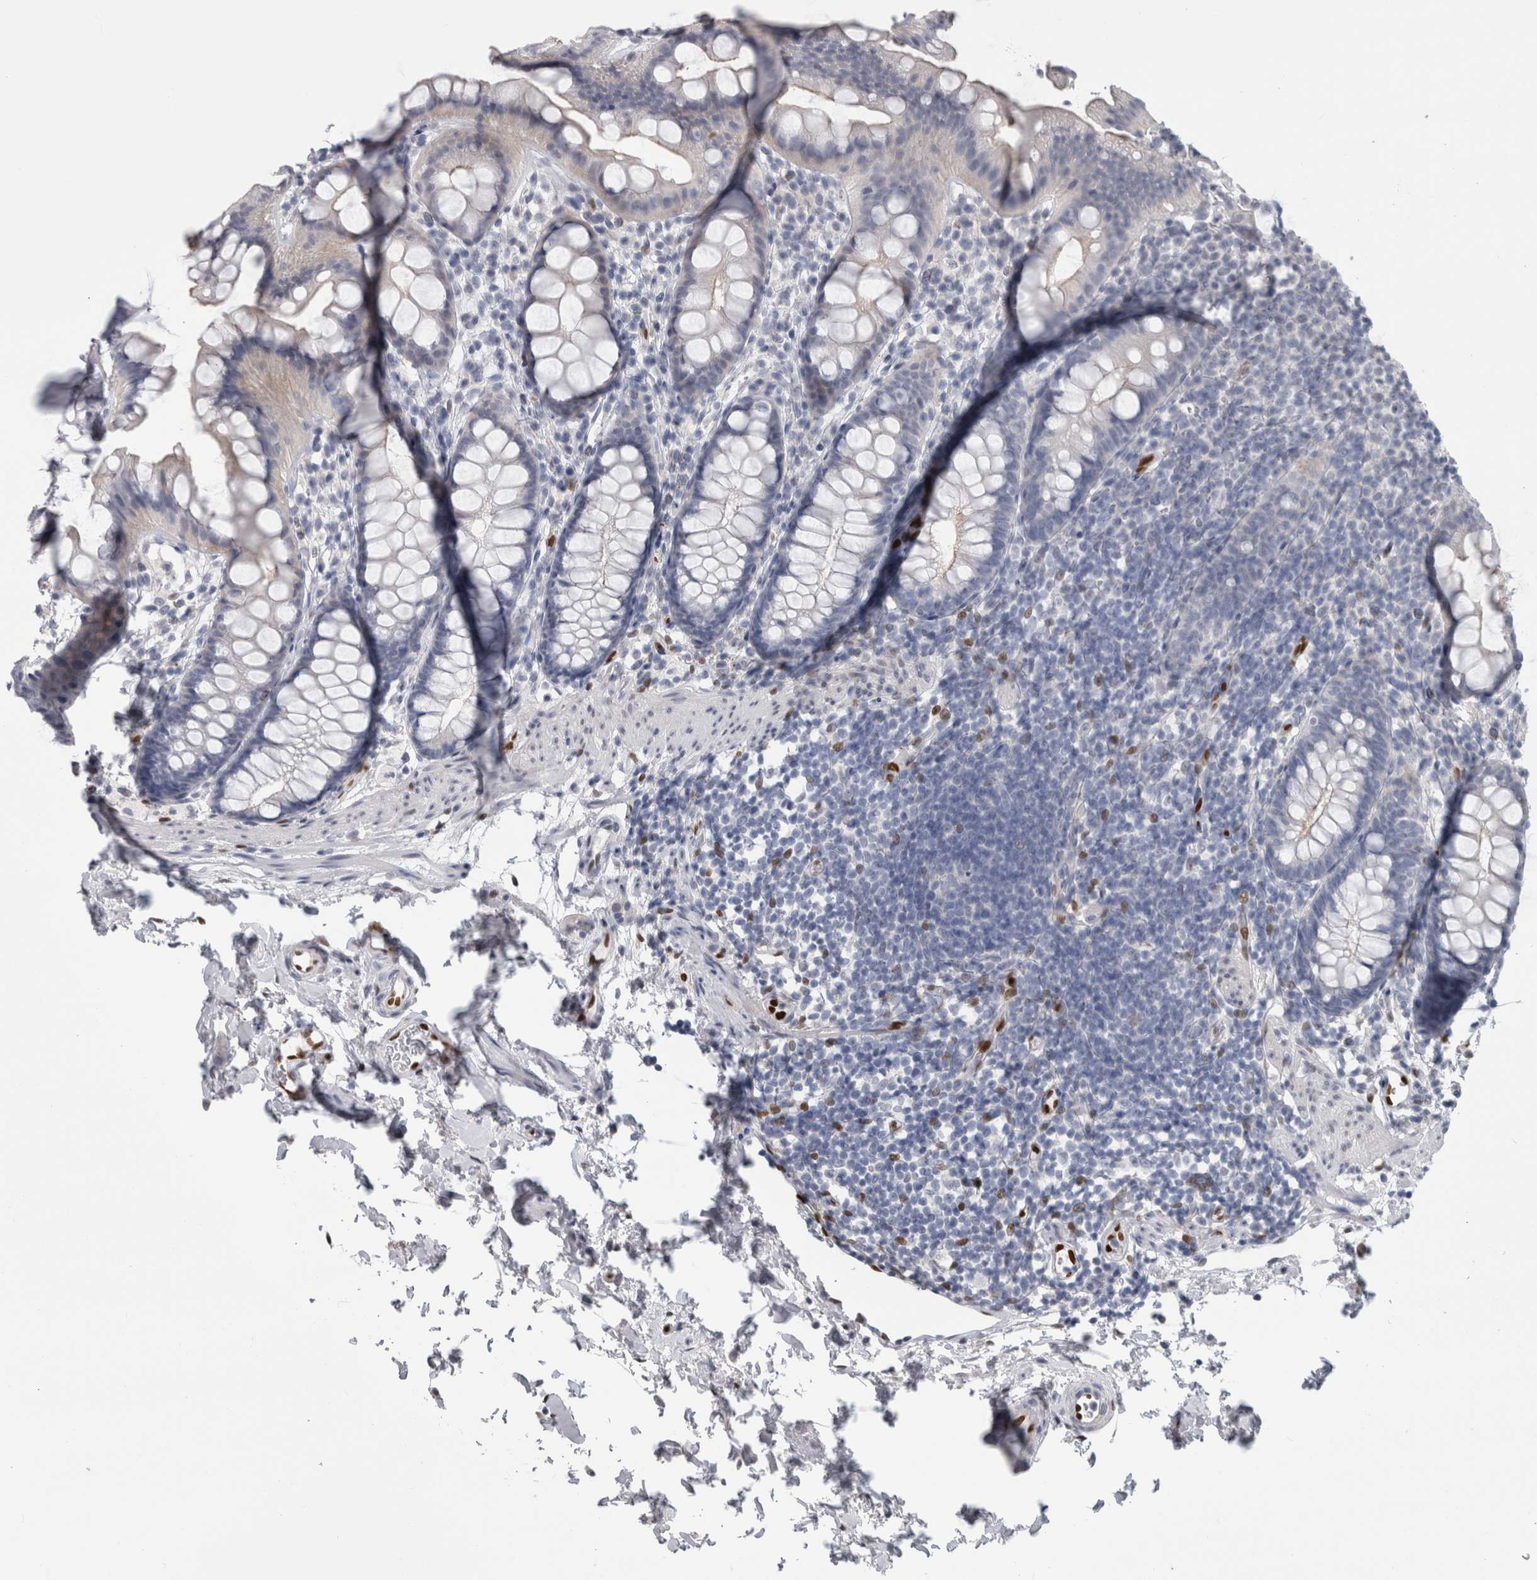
{"staining": {"intensity": "negative", "quantity": "none", "location": "none"}, "tissue": "rectum", "cell_type": "Glandular cells", "image_type": "normal", "snomed": [{"axis": "morphology", "description": "Normal tissue, NOS"}, {"axis": "topography", "description": "Rectum"}], "caption": "A photomicrograph of human rectum is negative for staining in glandular cells. Nuclei are stained in blue.", "gene": "IL33", "patient": {"sex": "female", "age": 65}}